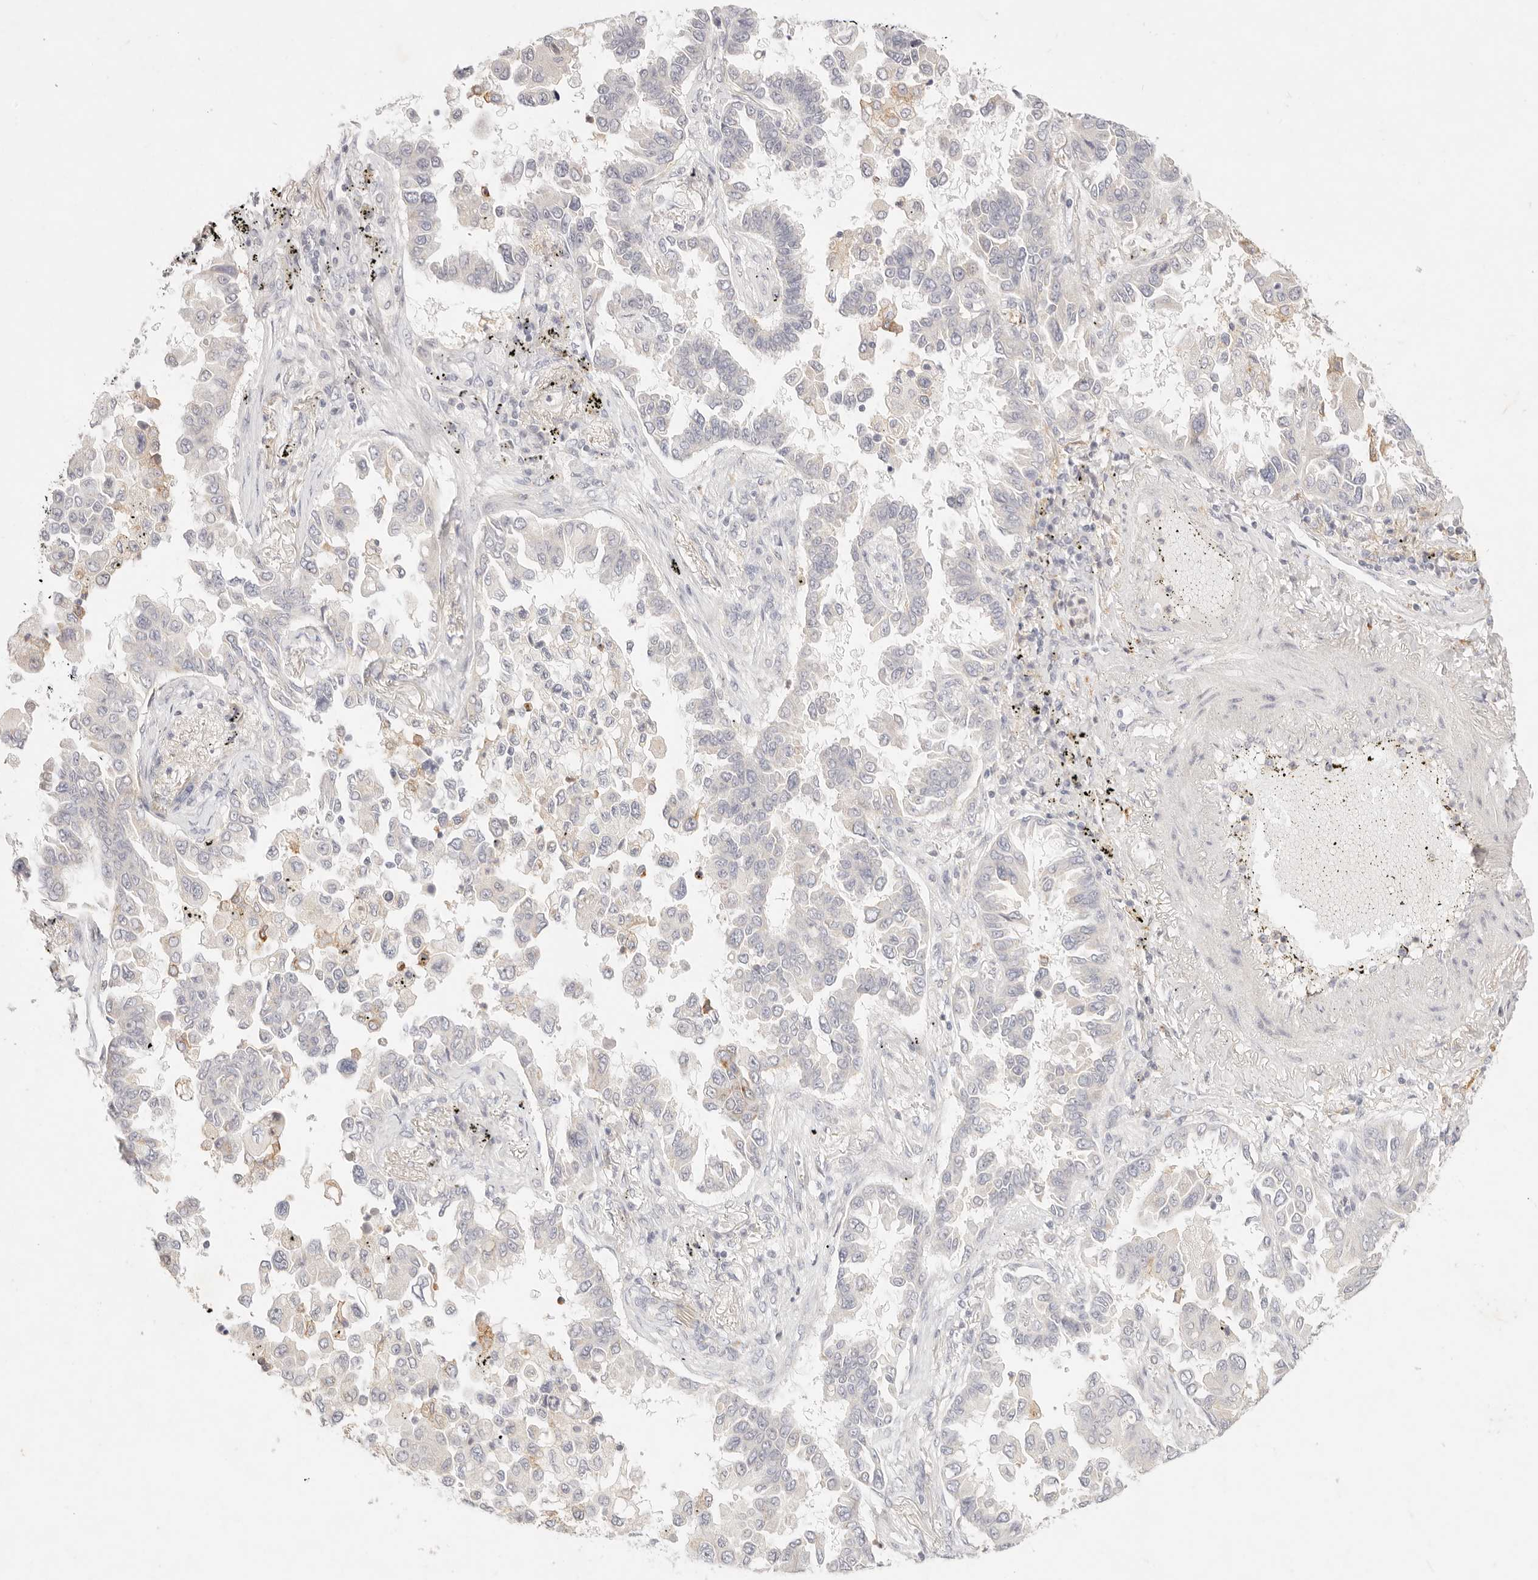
{"staining": {"intensity": "moderate", "quantity": "<25%", "location": "cytoplasmic/membranous"}, "tissue": "lung cancer", "cell_type": "Tumor cells", "image_type": "cancer", "snomed": [{"axis": "morphology", "description": "Adenocarcinoma, NOS"}, {"axis": "topography", "description": "Lung"}], "caption": "Lung adenocarcinoma stained with a brown dye reveals moderate cytoplasmic/membranous positive staining in about <25% of tumor cells.", "gene": "GPR84", "patient": {"sex": "female", "age": 67}}